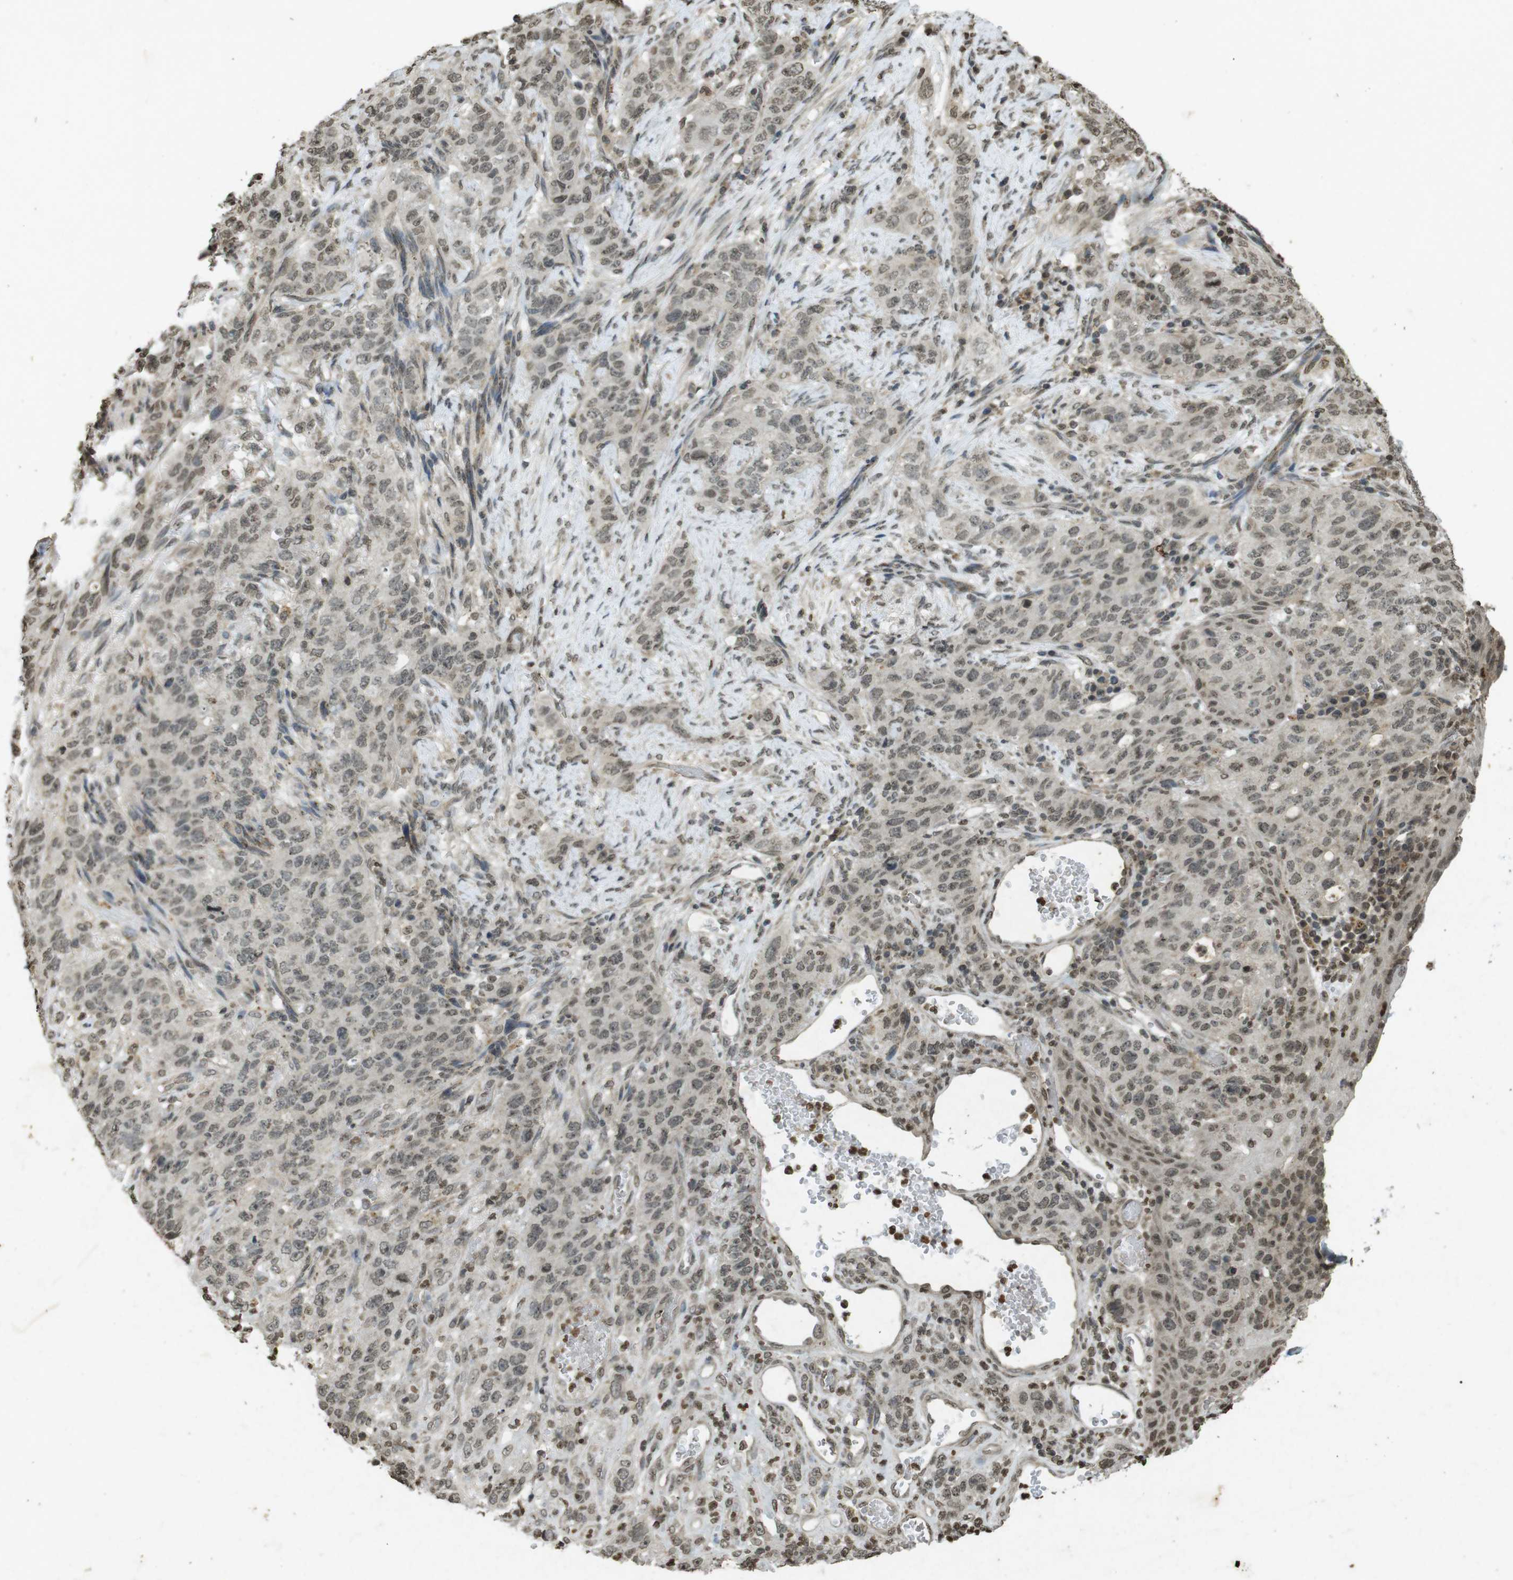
{"staining": {"intensity": "weak", "quantity": ">75%", "location": "nuclear"}, "tissue": "stomach cancer", "cell_type": "Tumor cells", "image_type": "cancer", "snomed": [{"axis": "morphology", "description": "Adenocarcinoma, NOS"}, {"axis": "topography", "description": "Stomach"}], "caption": "A brown stain shows weak nuclear expression of a protein in adenocarcinoma (stomach) tumor cells. The staining was performed using DAB to visualize the protein expression in brown, while the nuclei were stained in blue with hematoxylin (Magnification: 20x).", "gene": "ORC4", "patient": {"sex": "male", "age": 48}}